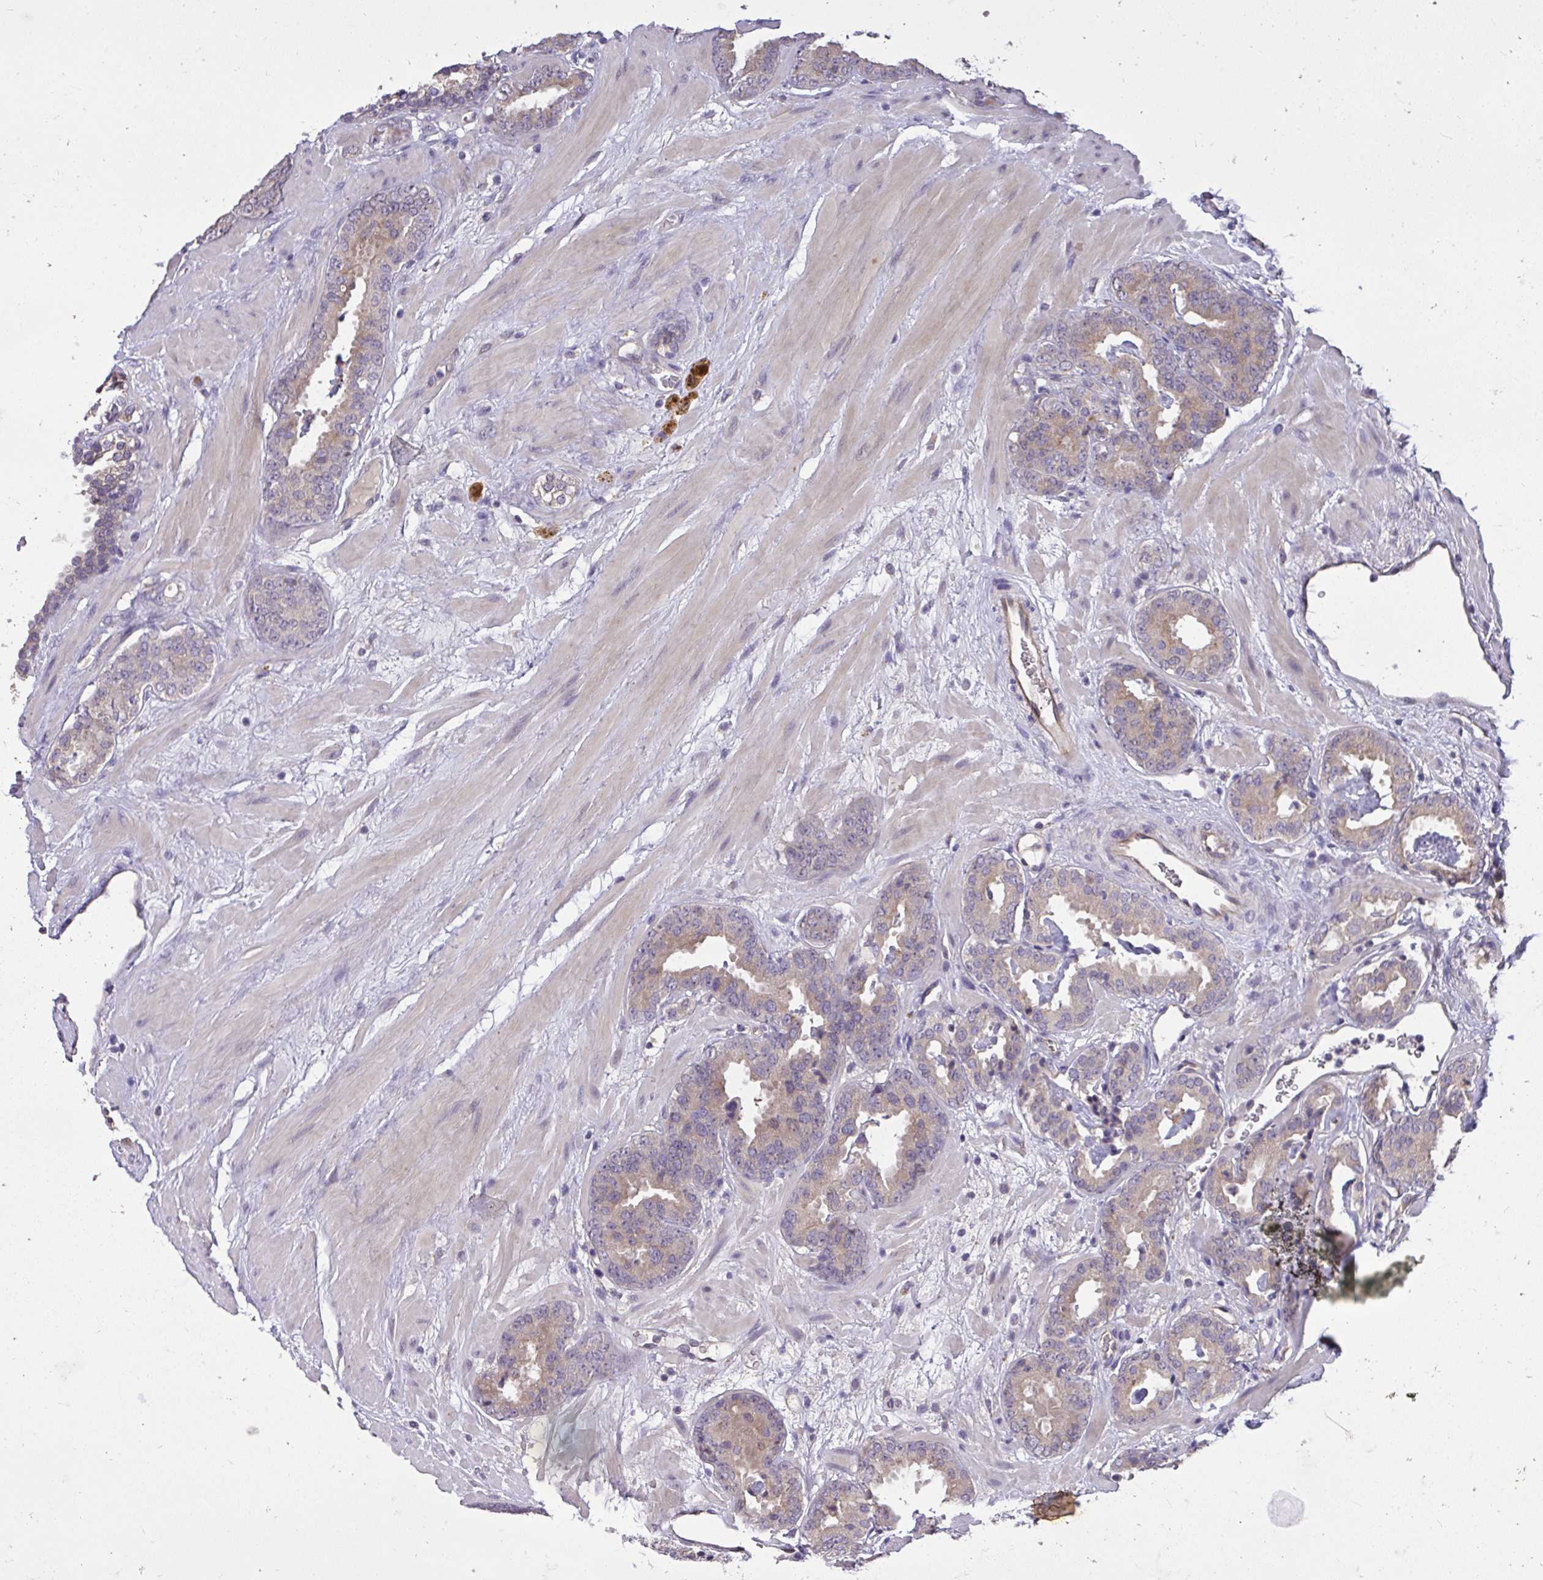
{"staining": {"intensity": "weak", "quantity": "25%-75%", "location": "cytoplasmic/membranous"}, "tissue": "prostate cancer", "cell_type": "Tumor cells", "image_type": "cancer", "snomed": [{"axis": "morphology", "description": "Adenocarcinoma, Low grade"}, {"axis": "topography", "description": "Prostate"}], "caption": "Prostate cancer stained with a protein marker reveals weak staining in tumor cells.", "gene": "C19orf54", "patient": {"sex": "male", "age": 62}}